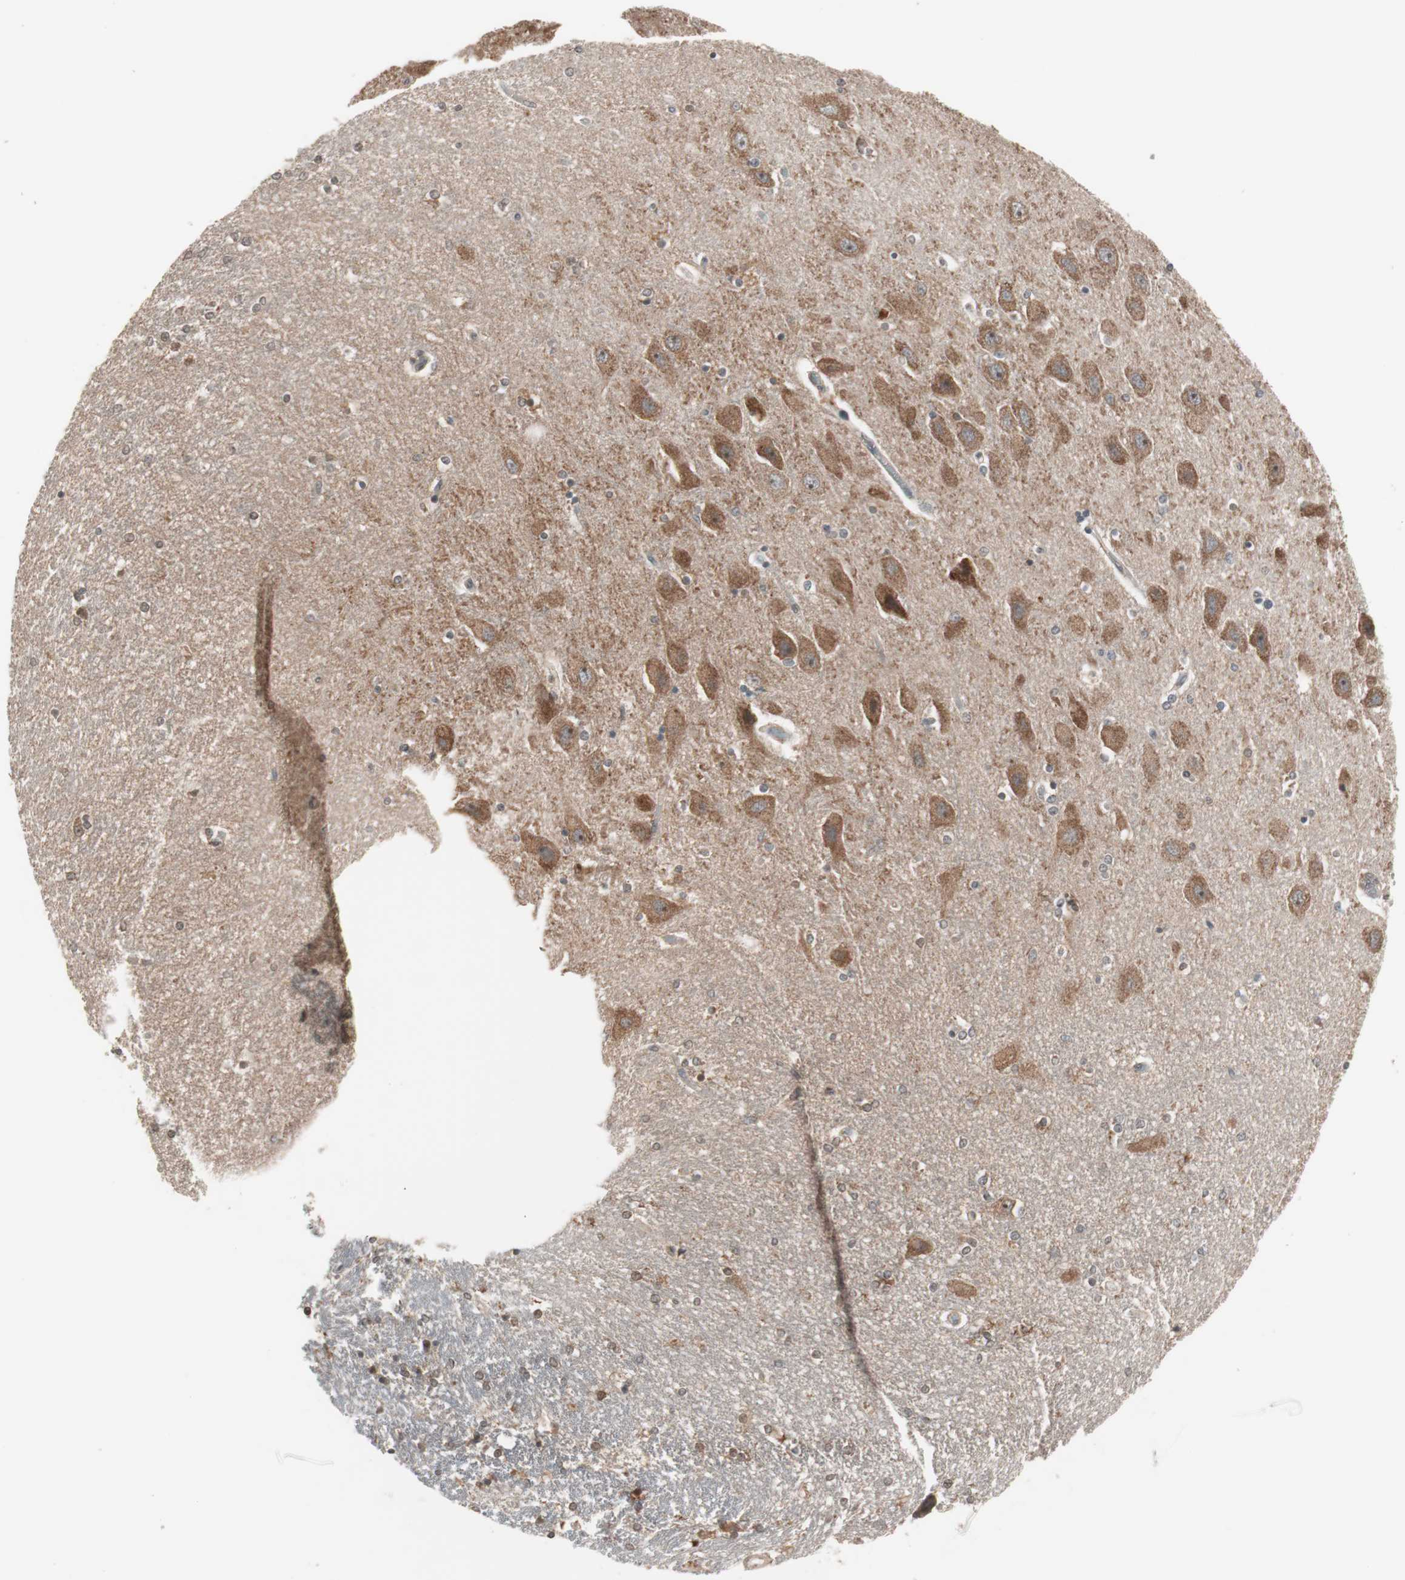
{"staining": {"intensity": "moderate", "quantity": ">75%", "location": "cytoplasmic/membranous"}, "tissue": "hippocampus", "cell_type": "Glial cells", "image_type": "normal", "snomed": [{"axis": "morphology", "description": "Normal tissue, NOS"}, {"axis": "topography", "description": "Hippocampus"}], "caption": "A brown stain labels moderate cytoplasmic/membranous positivity of a protein in glial cells of benign hippocampus.", "gene": "FBXO5", "patient": {"sex": "female", "age": 54}}